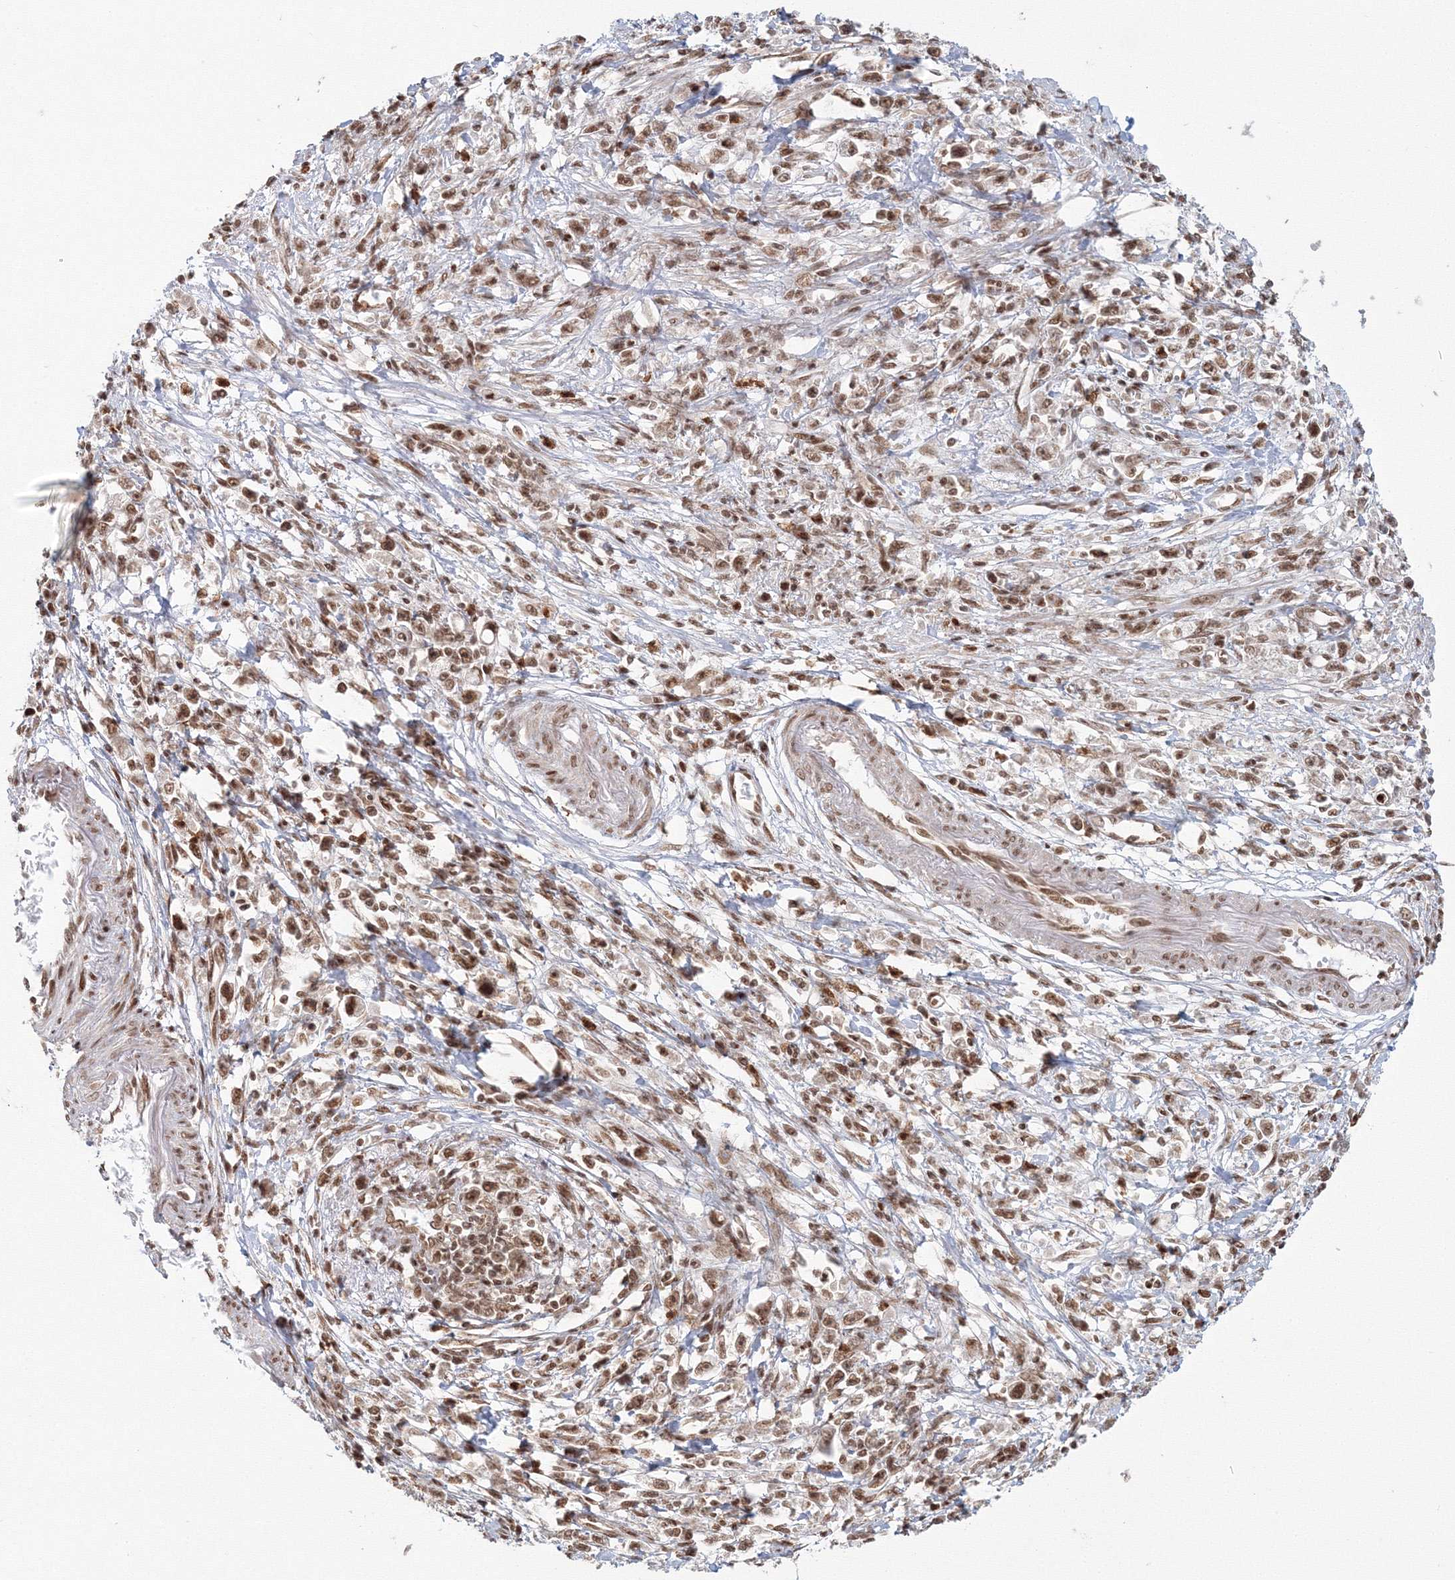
{"staining": {"intensity": "moderate", "quantity": ">75%", "location": "nuclear"}, "tissue": "stomach cancer", "cell_type": "Tumor cells", "image_type": "cancer", "snomed": [{"axis": "morphology", "description": "Adenocarcinoma, NOS"}, {"axis": "topography", "description": "Stomach"}], "caption": "Immunohistochemical staining of human stomach adenocarcinoma reveals moderate nuclear protein expression in about >75% of tumor cells.", "gene": "KIF20A", "patient": {"sex": "female", "age": 59}}